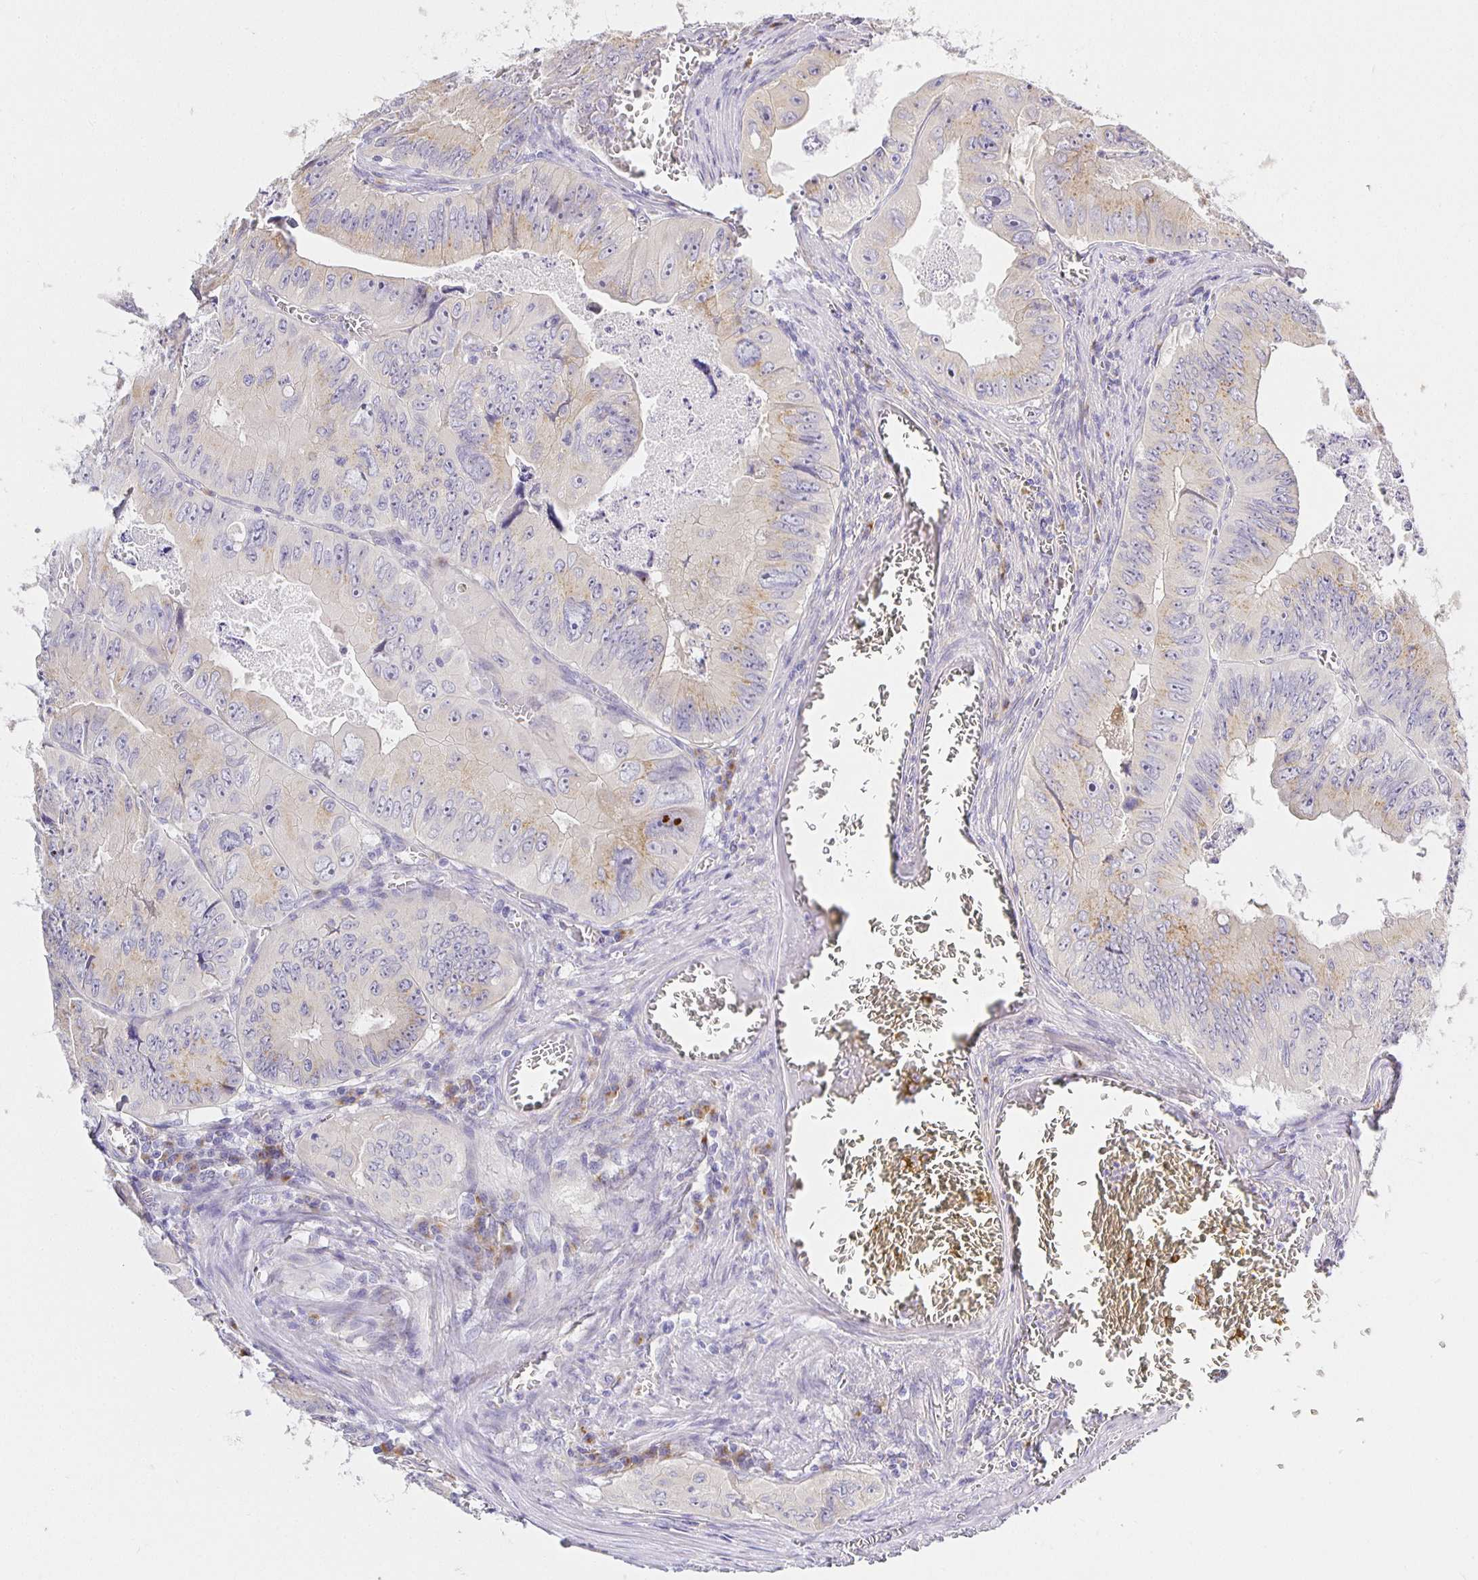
{"staining": {"intensity": "weak", "quantity": "<25%", "location": "cytoplasmic/membranous"}, "tissue": "colorectal cancer", "cell_type": "Tumor cells", "image_type": "cancer", "snomed": [{"axis": "morphology", "description": "Adenocarcinoma, NOS"}, {"axis": "topography", "description": "Colon"}], "caption": "This is an immunohistochemistry (IHC) image of colorectal cancer (adenocarcinoma). There is no expression in tumor cells.", "gene": "OPALIN", "patient": {"sex": "female", "age": 84}}